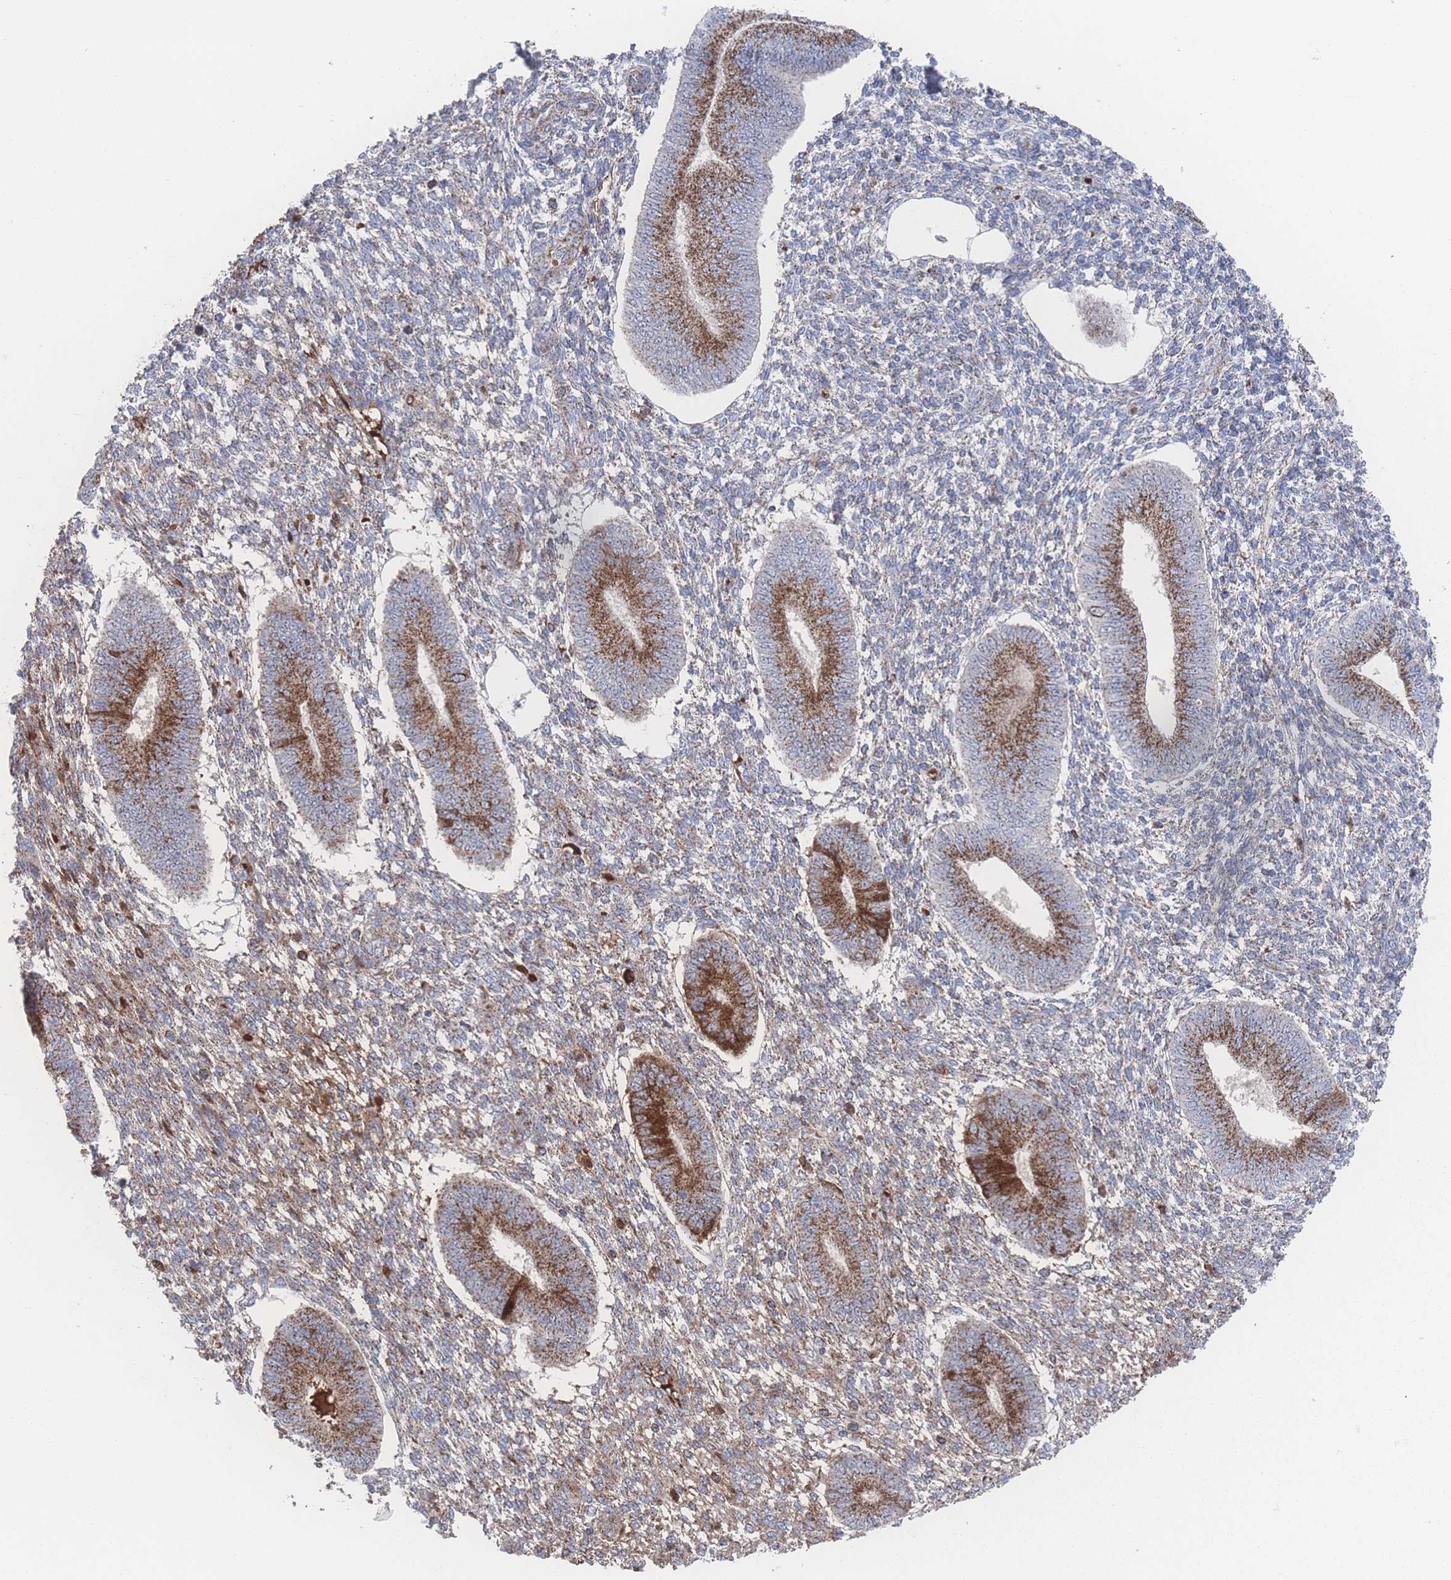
{"staining": {"intensity": "moderate", "quantity": "25%-75%", "location": "cytoplasmic/membranous"}, "tissue": "endometrium", "cell_type": "Cells in endometrial stroma", "image_type": "normal", "snomed": [{"axis": "morphology", "description": "Normal tissue, NOS"}, {"axis": "topography", "description": "Endometrium"}], "caption": "Cells in endometrial stroma reveal moderate cytoplasmic/membranous expression in about 25%-75% of cells in benign endometrium. (DAB (3,3'-diaminobenzidine) IHC with brightfield microscopy, high magnification).", "gene": "PEX14", "patient": {"sex": "female", "age": 49}}